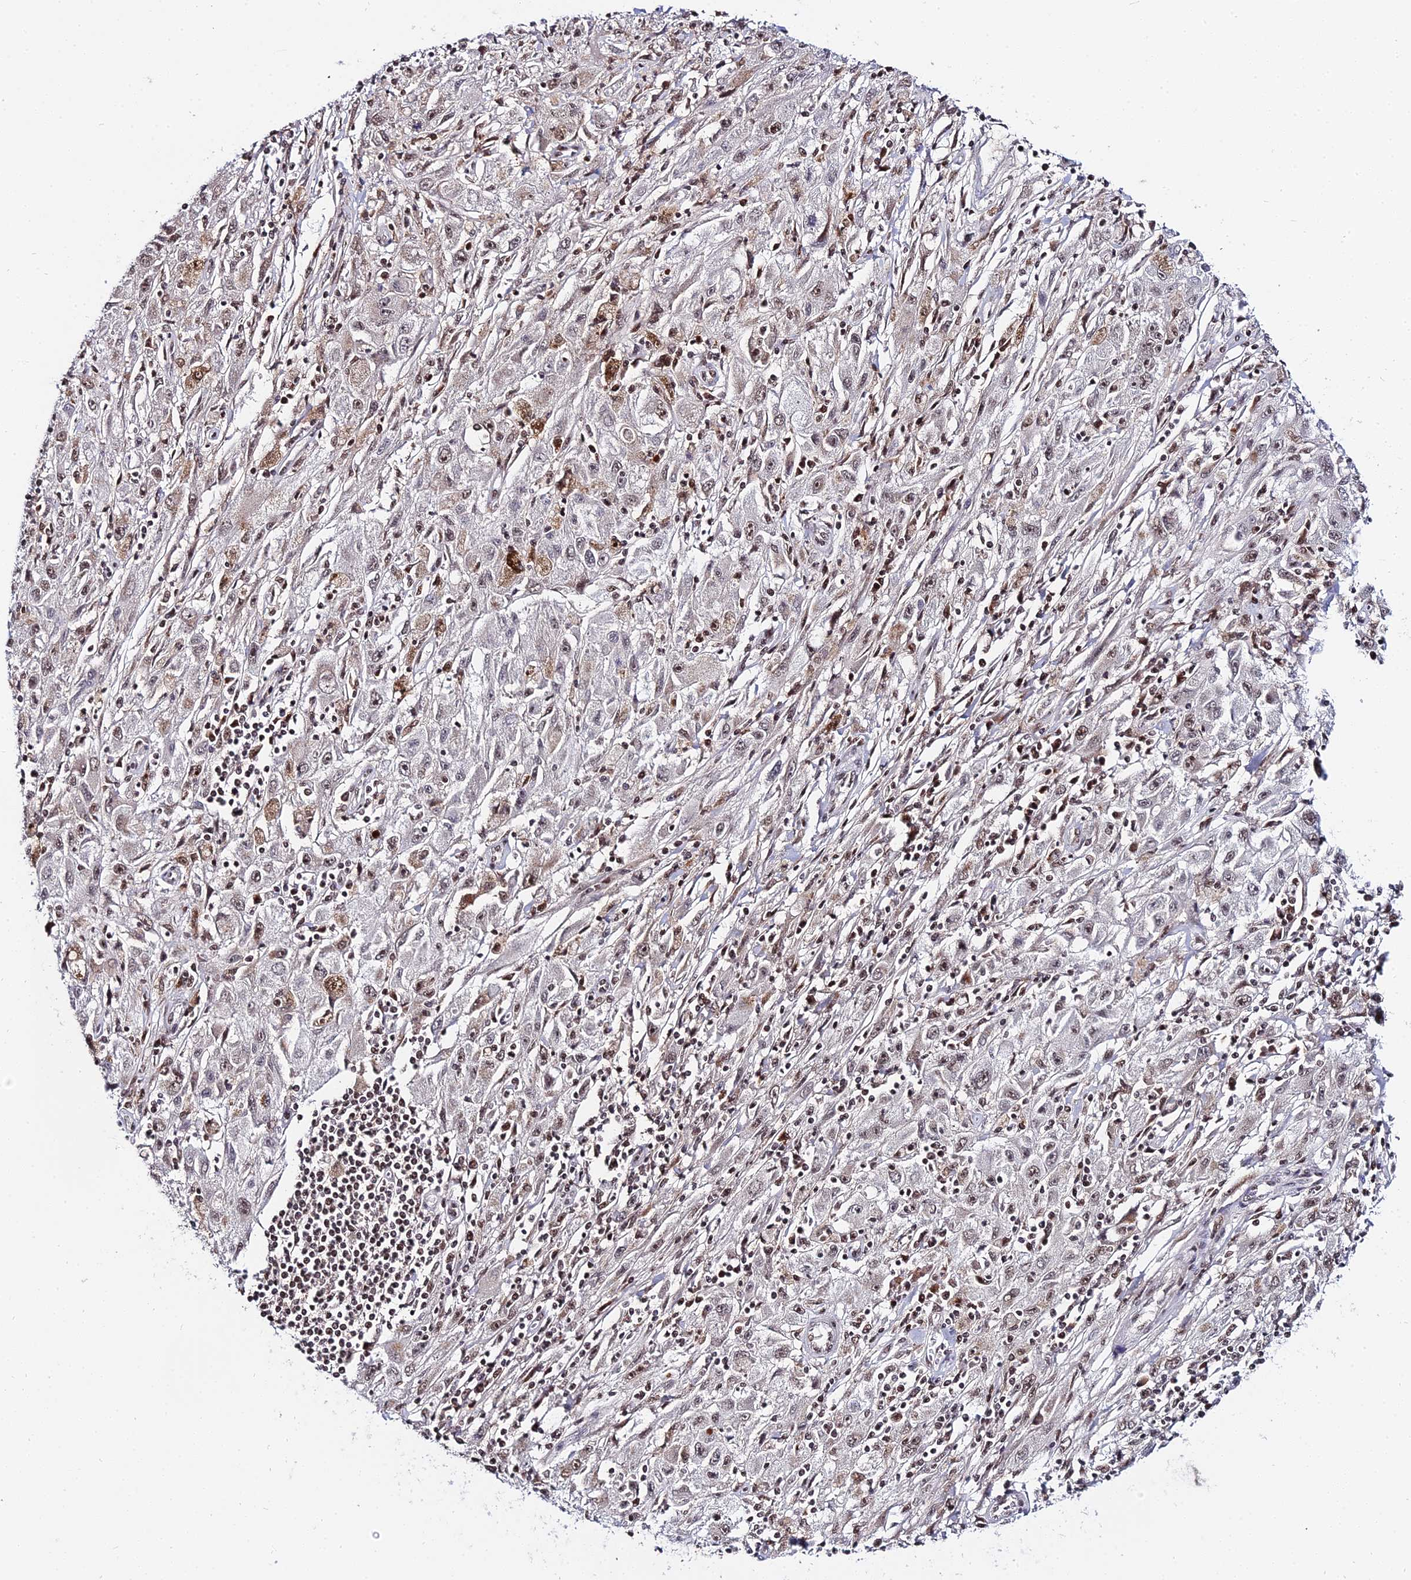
{"staining": {"intensity": "moderate", "quantity": "25%-75%", "location": "cytoplasmic/membranous,nuclear"}, "tissue": "melanoma", "cell_type": "Tumor cells", "image_type": "cancer", "snomed": [{"axis": "morphology", "description": "Malignant melanoma, Metastatic site"}, {"axis": "topography", "description": "Skin"}], "caption": "Human melanoma stained with a protein marker shows moderate staining in tumor cells.", "gene": "EXOSC3", "patient": {"sex": "male", "age": 53}}